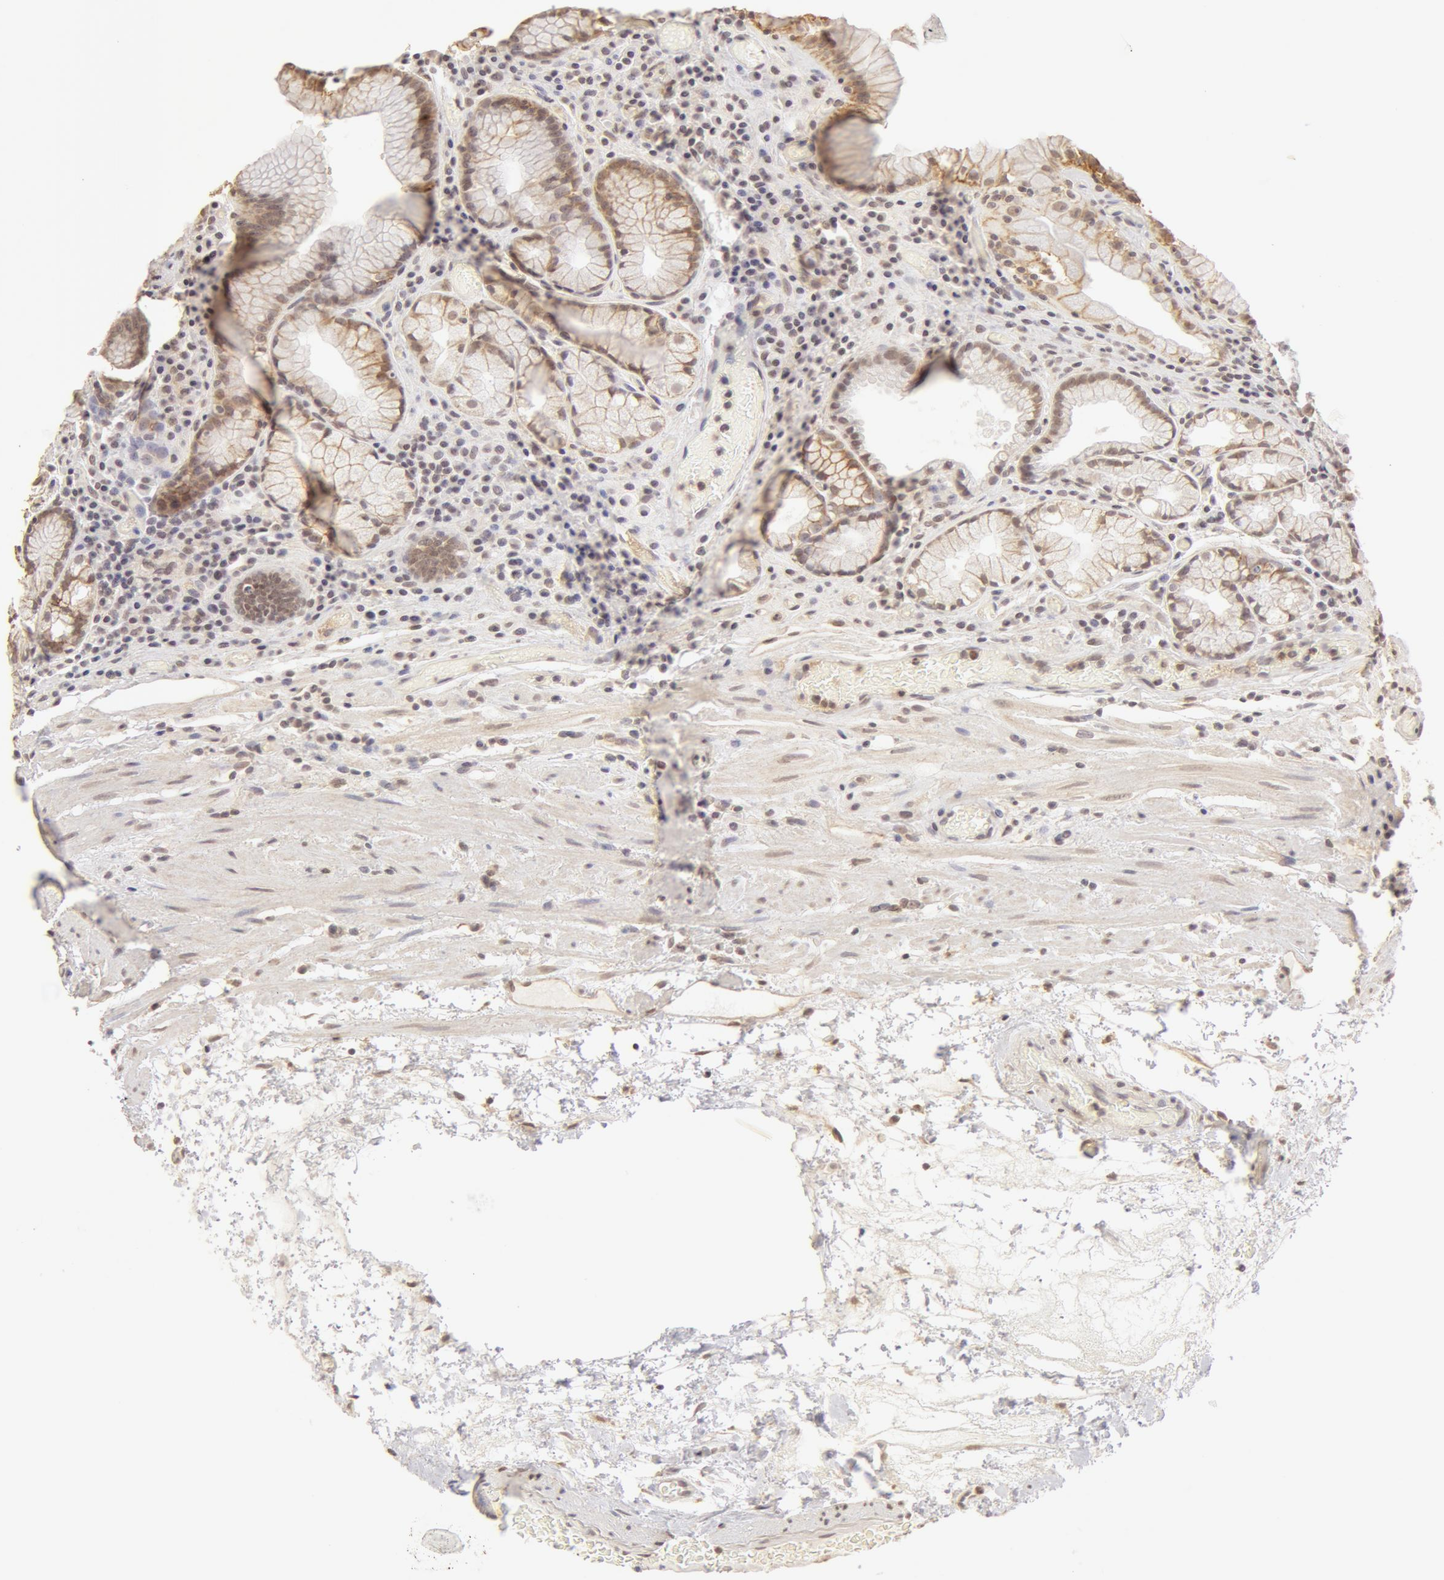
{"staining": {"intensity": "moderate", "quantity": ">75%", "location": "cytoplasmic/membranous"}, "tissue": "stomach", "cell_type": "Glandular cells", "image_type": "normal", "snomed": [{"axis": "morphology", "description": "Normal tissue, NOS"}, {"axis": "topography", "description": "Stomach, lower"}, {"axis": "topography", "description": "Duodenum"}], "caption": "The immunohistochemical stain highlights moderate cytoplasmic/membranous staining in glandular cells of normal stomach.", "gene": "ADAM10", "patient": {"sex": "male", "age": 84}}